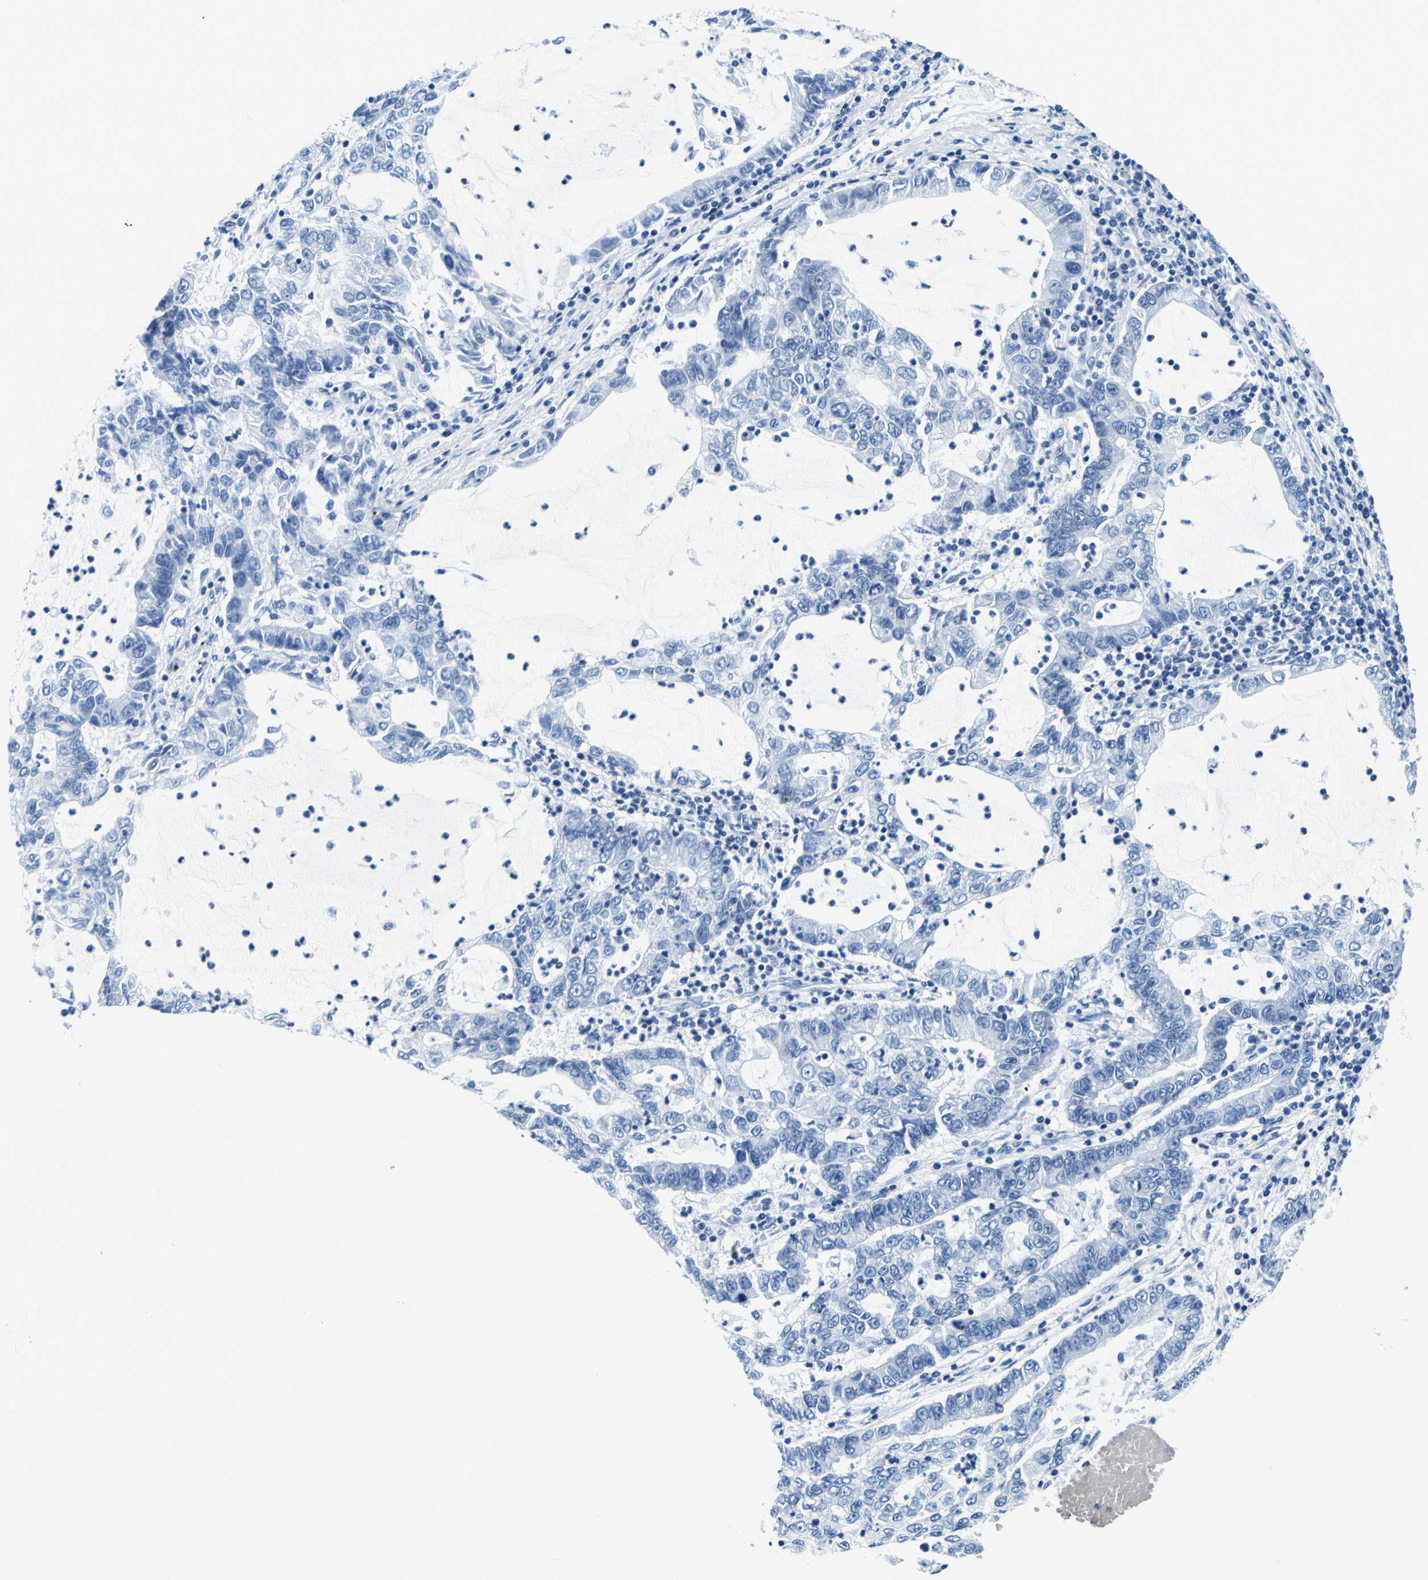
{"staining": {"intensity": "negative", "quantity": "none", "location": "none"}, "tissue": "lung cancer", "cell_type": "Tumor cells", "image_type": "cancer", "snomed": [{"axis": "morphology", "description": "Adenocarcinoma, NOS"}, {"axis": "topography", "description": "Lung"}], "caption": "Human adenocarcinoma (lung) stained for a protein using IHC displays no positivity in tumor cells.", "gene": "SP1", "patient": {"sex": "female", "age": 51}}